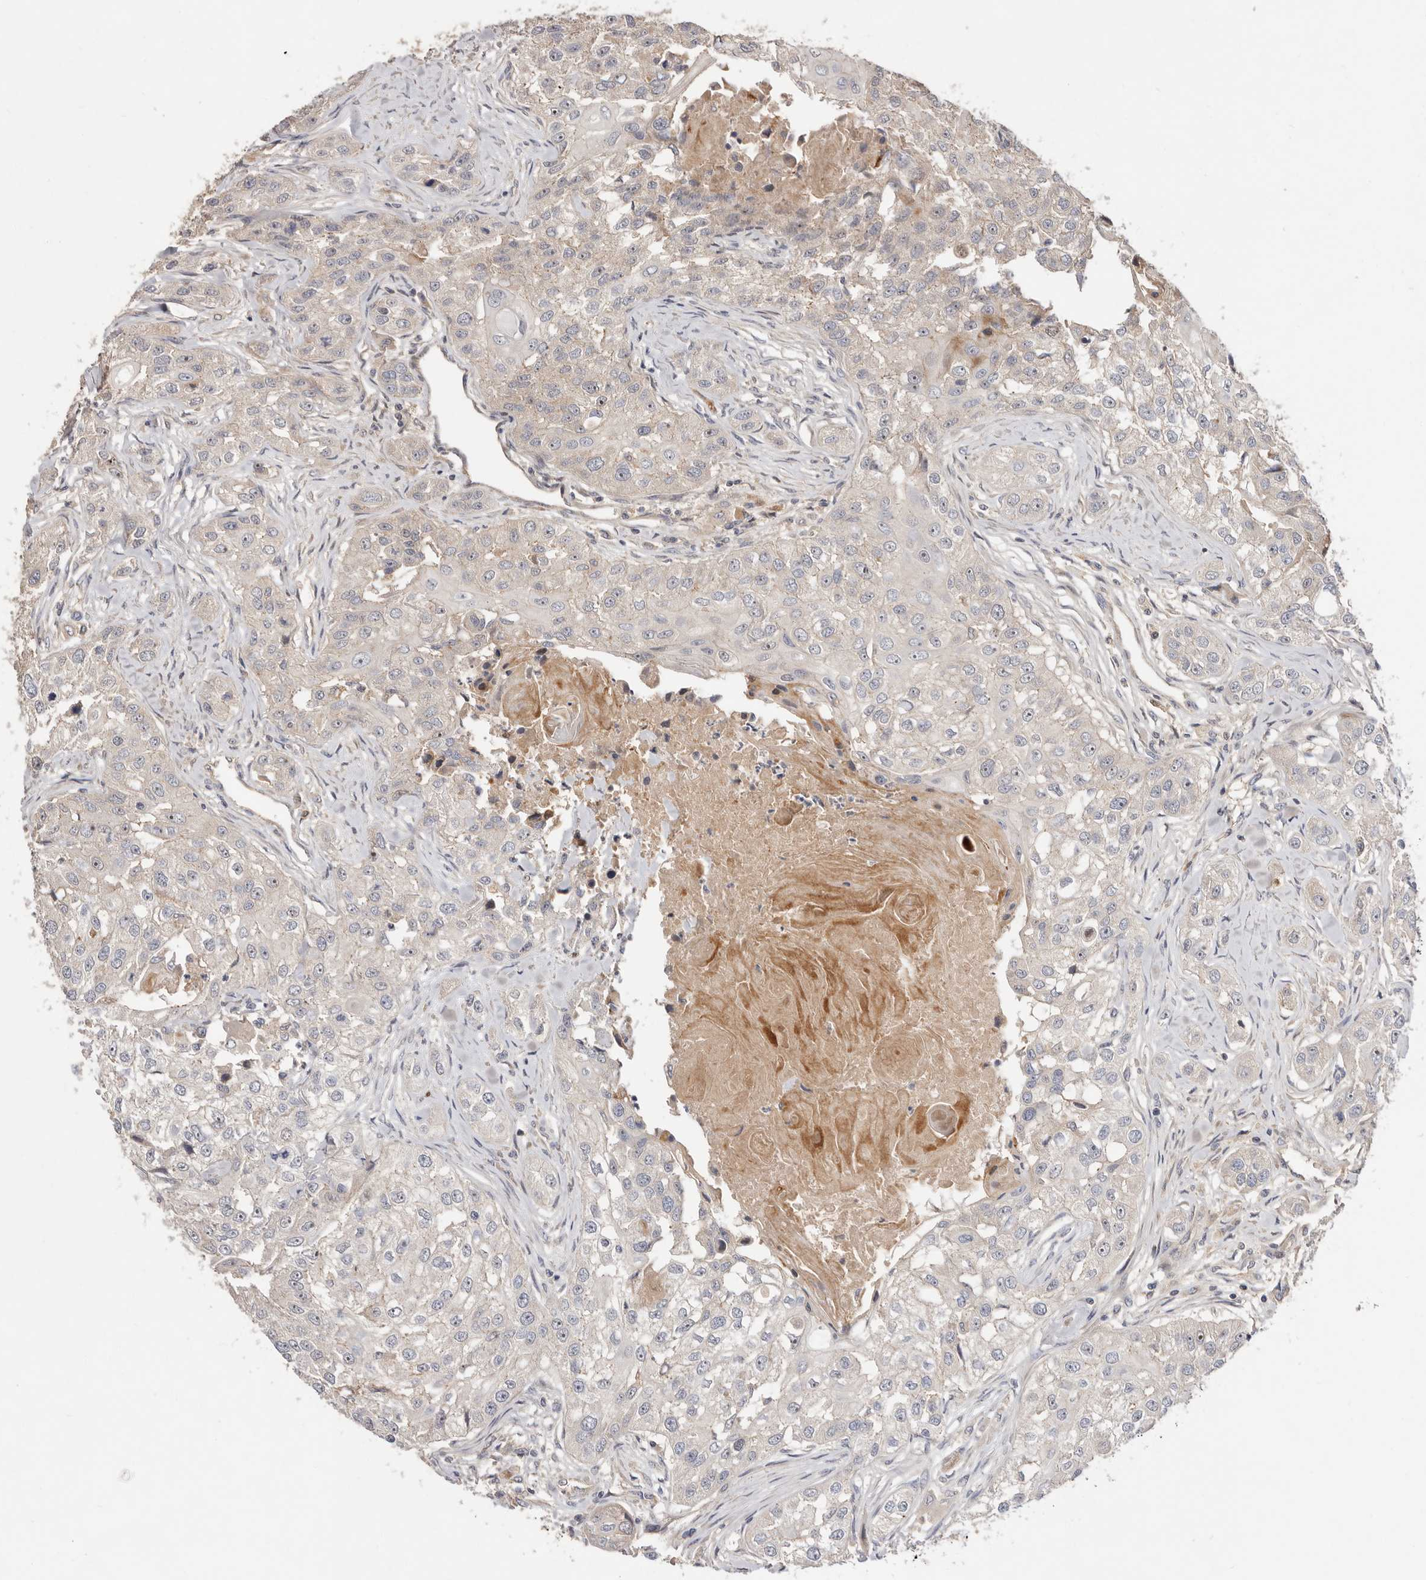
{"staining": {"intensity": "moderate", "quantity": "<25%", "location": "nuclear"}, "tissue": "head and neck cancer", "cell_type": "Tumor cells", "image_type": "cancer", "snomed": [{"axis": "morphology", "description": "Normal tissue, NOS"}, {"axis": "morphology", "description": "Squamous cell carcinoma, NOS"}, {"axis": "topography", "description": "Skeletal muscle"}, {"axis": "topography", "description": "Head-Neck"}], "caption": "Head and neck squamous cell carcinoma tissue demonstrates moderate nuclear positivity in approximately <25% of tumor cells, visualized by immunohistochemistry.", "gene": "DOP1A", "patient": {"sex": "male", "age": 51}}